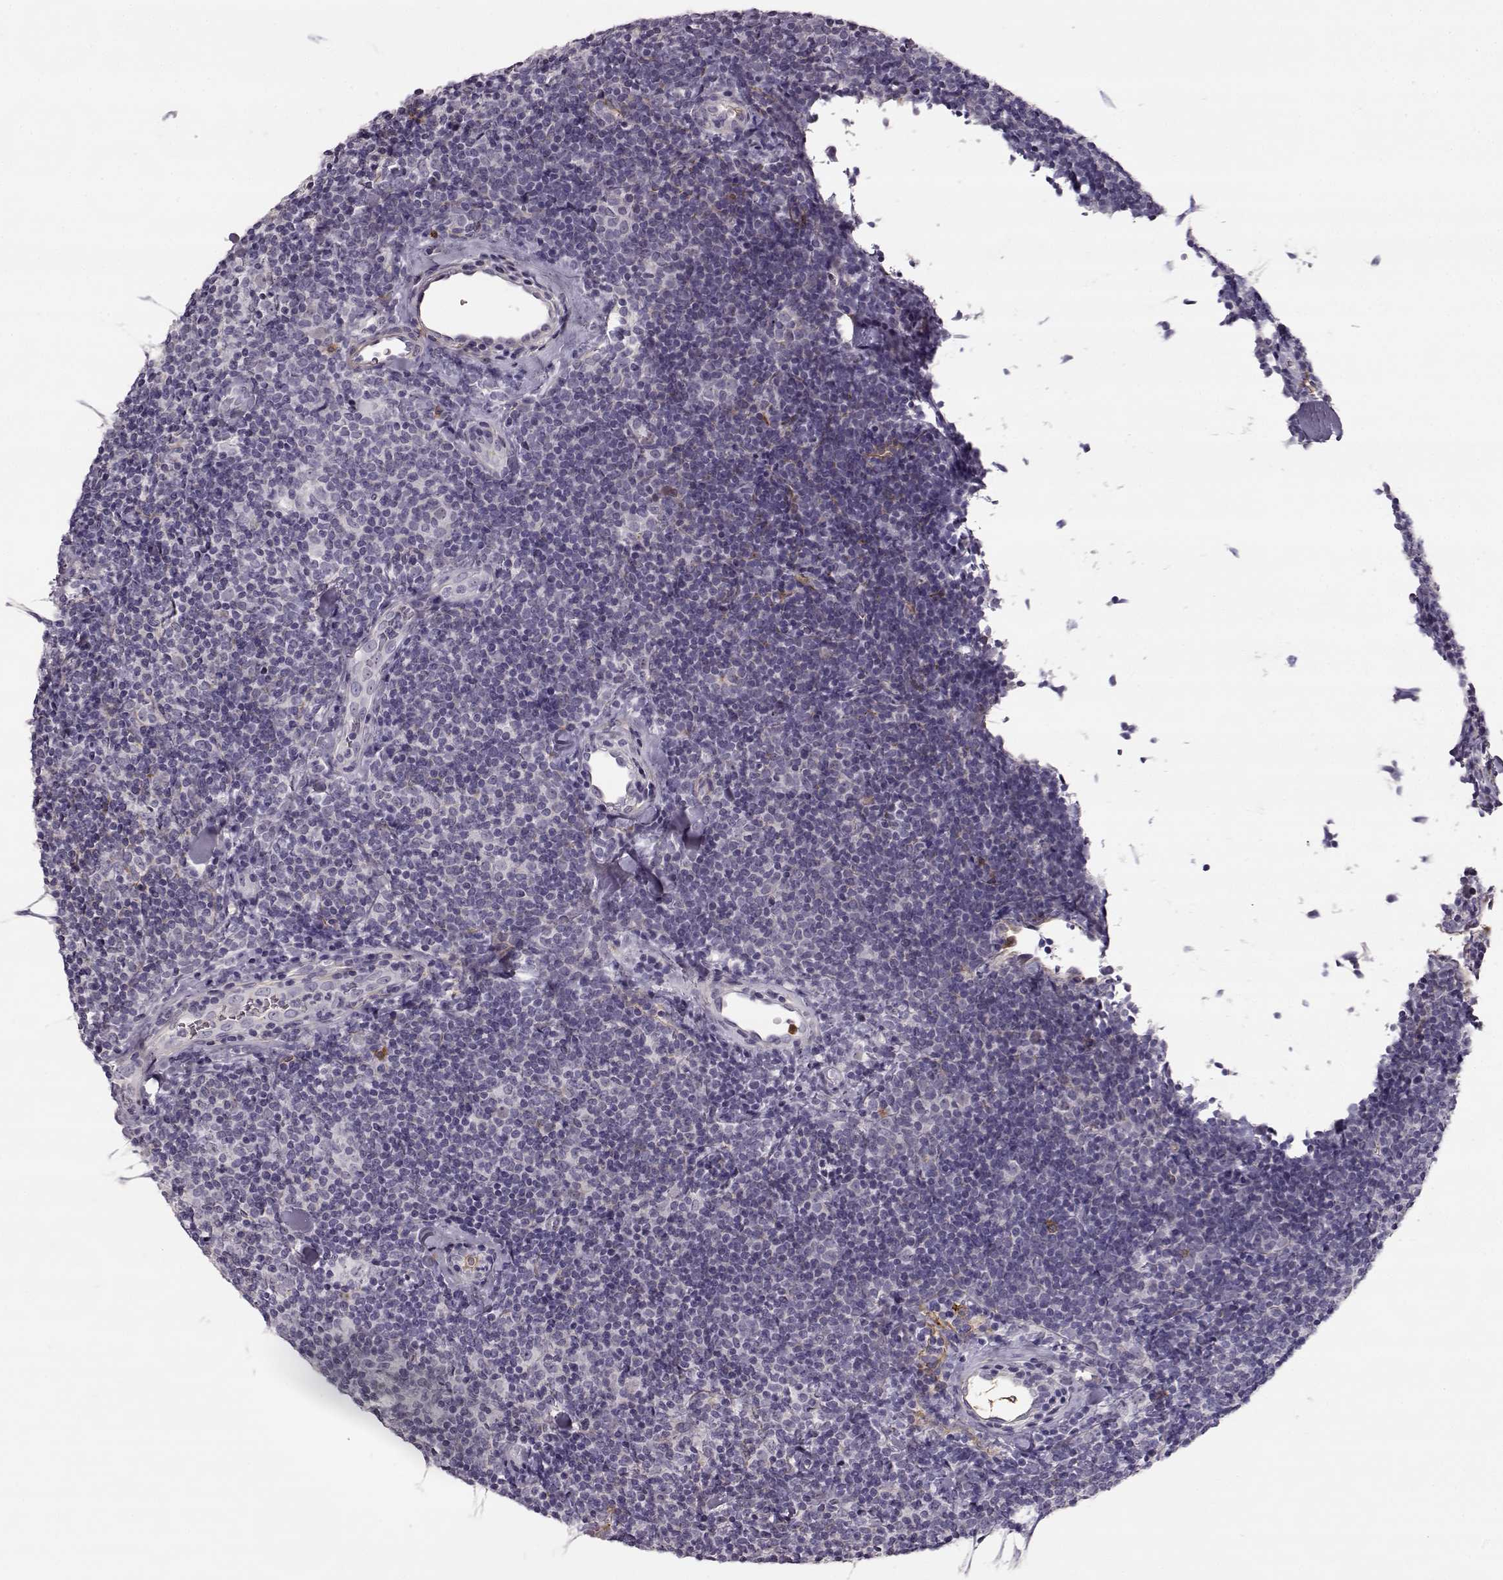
{"staining": {"intensity": "negative", "quantity": "none", "location": "none"}, "tissue": "lymphoma", "cell_type": "Tumor cells", "image_type": "cancer", "snomed": [{"axis": "morphology", "description": "Malignant lymphoma, non-Hodgkin's type, Low grade"}, {"axis": "topography", "description": "Lymph node"}], "caption": "Human low-grade malignant lymphoma, non-Hodgkin's type stained for a protein using IHC displays no expression in tumor cells.", "gene": "TRIM69", "patient": {"sex": "female", "age": 56}}